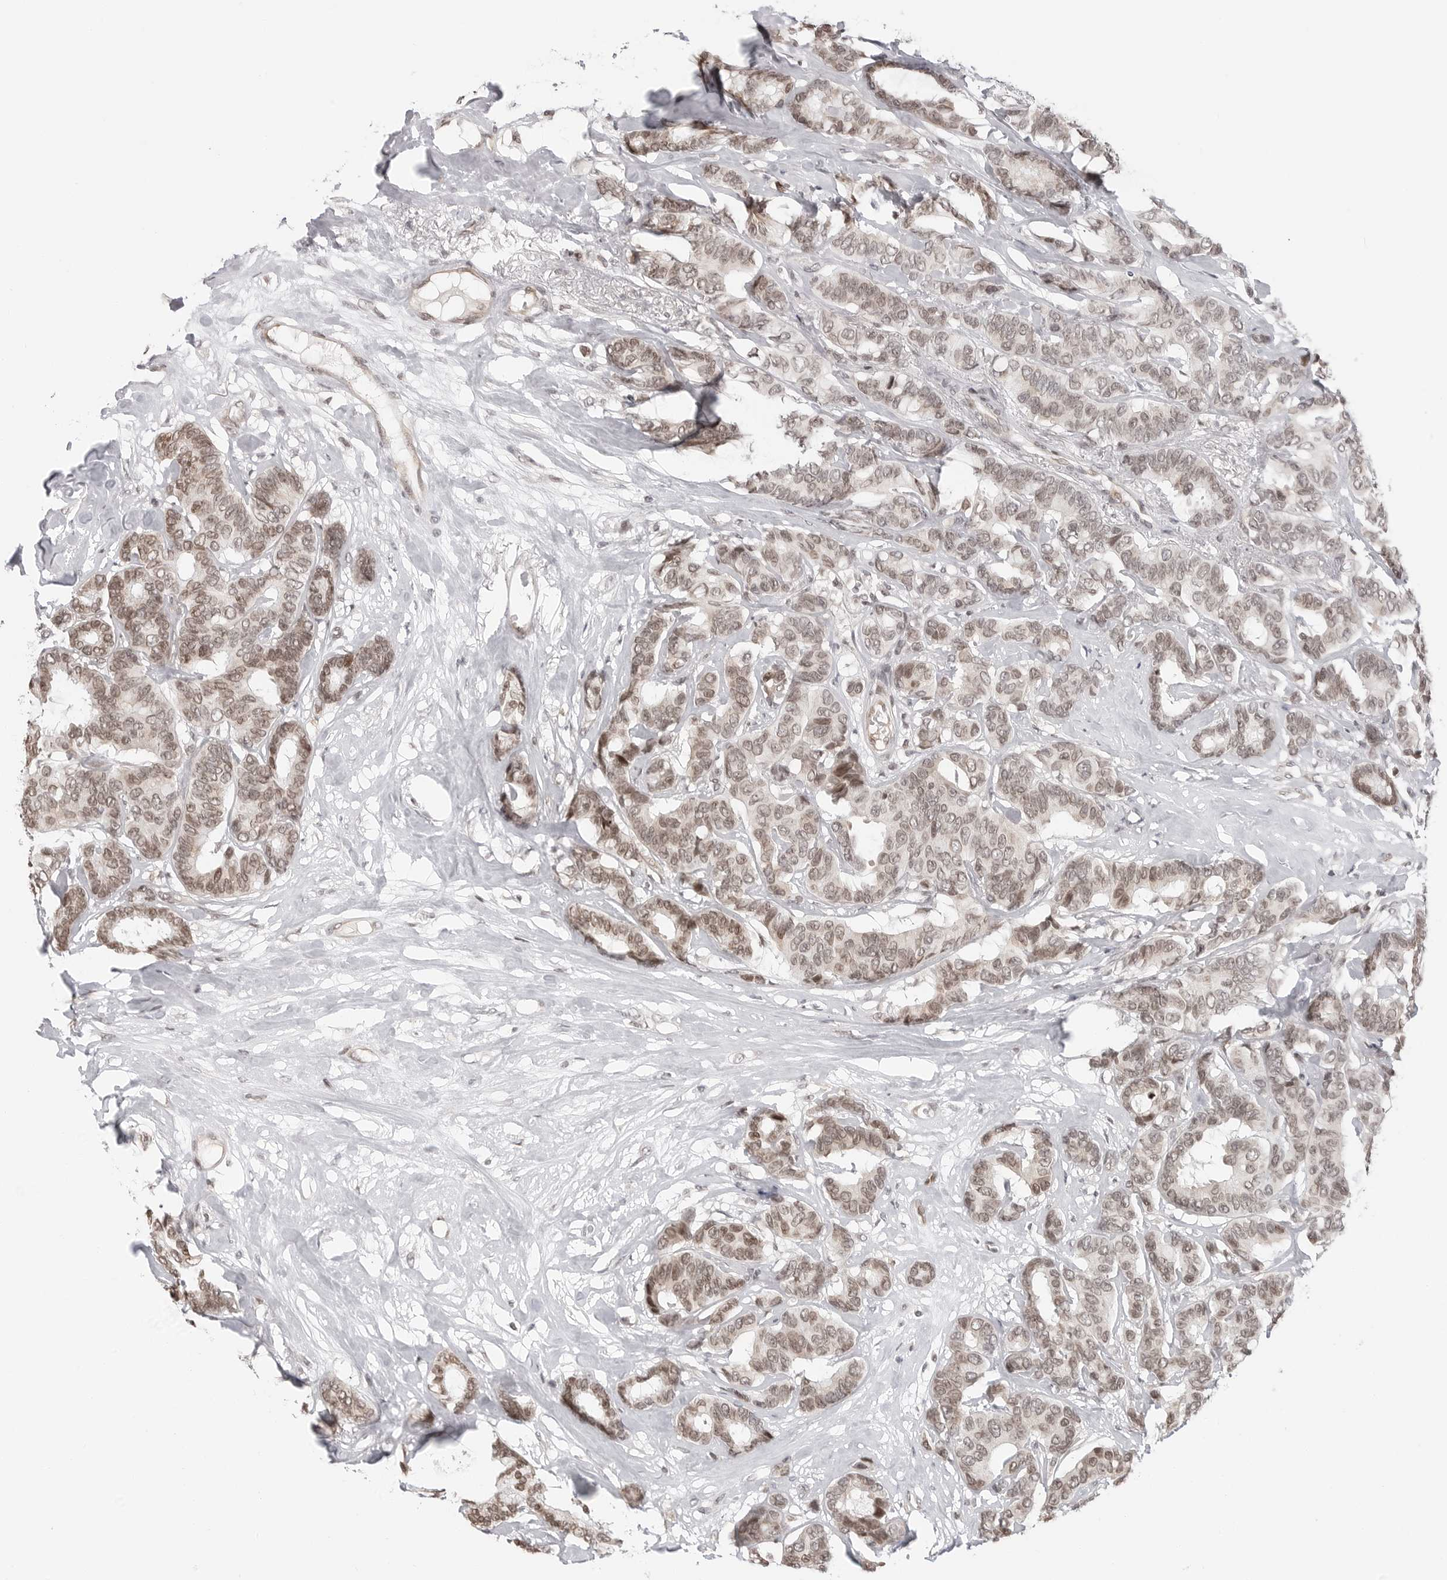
{"staining": {"intensity": "moderate", "quantity": ">75%", "location": "nuclear"}, "tissue": "breast cancer", "cell_type": "Tumor cells", "image_type": "cancer", "snomed": [{"axis": "morphology", "description": "Duct carcinoma"}, {"axis": "topography", "description": "Breast"}], "caption": "Immunohistochemistry micrograph of breast invasive ductal carcinoma stained for a protein (brown), which demonstrates medium levels of moderate nuclear positivity in about >75% of tumor cells.", "gene": "C8orf33", "patient": {"sex": "female", "age": 87}}